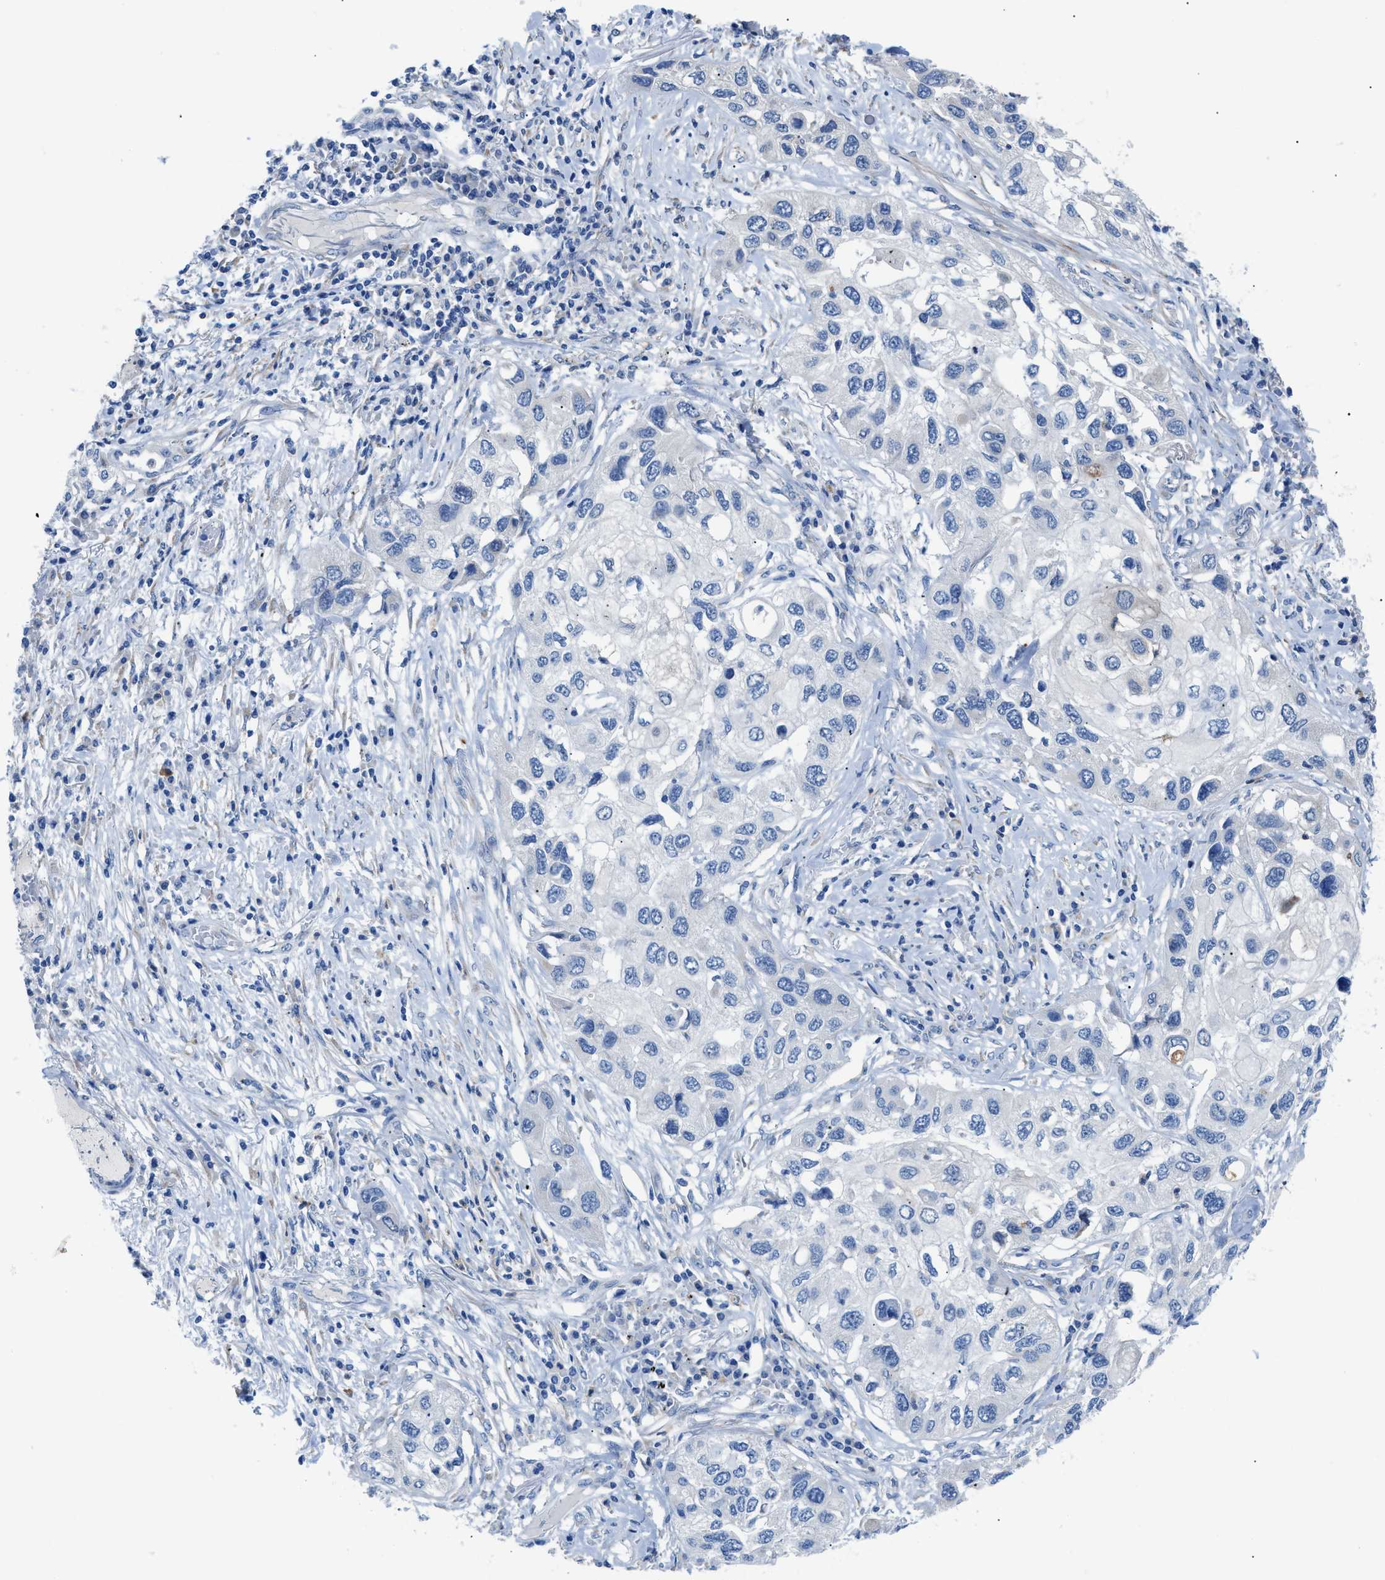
{"staining": {"intensity": "negative", "quantity": "none", "location": "none"}, "tissue": "lung cancer", "cell_type": "Tumor cells", "image_type": "cancer", "snomed": [{"axis": "morphology", "description": "Squamous cell carcinoma, NOS"}, {"axis": "topography", "description": "Lung"}], "caption": "This is an IHC image of squamous cell carcinoma (lung). There is no staining in tumor cells.", "gene": "ITPR1", "patient": {"sex": "male", "age": 71}}